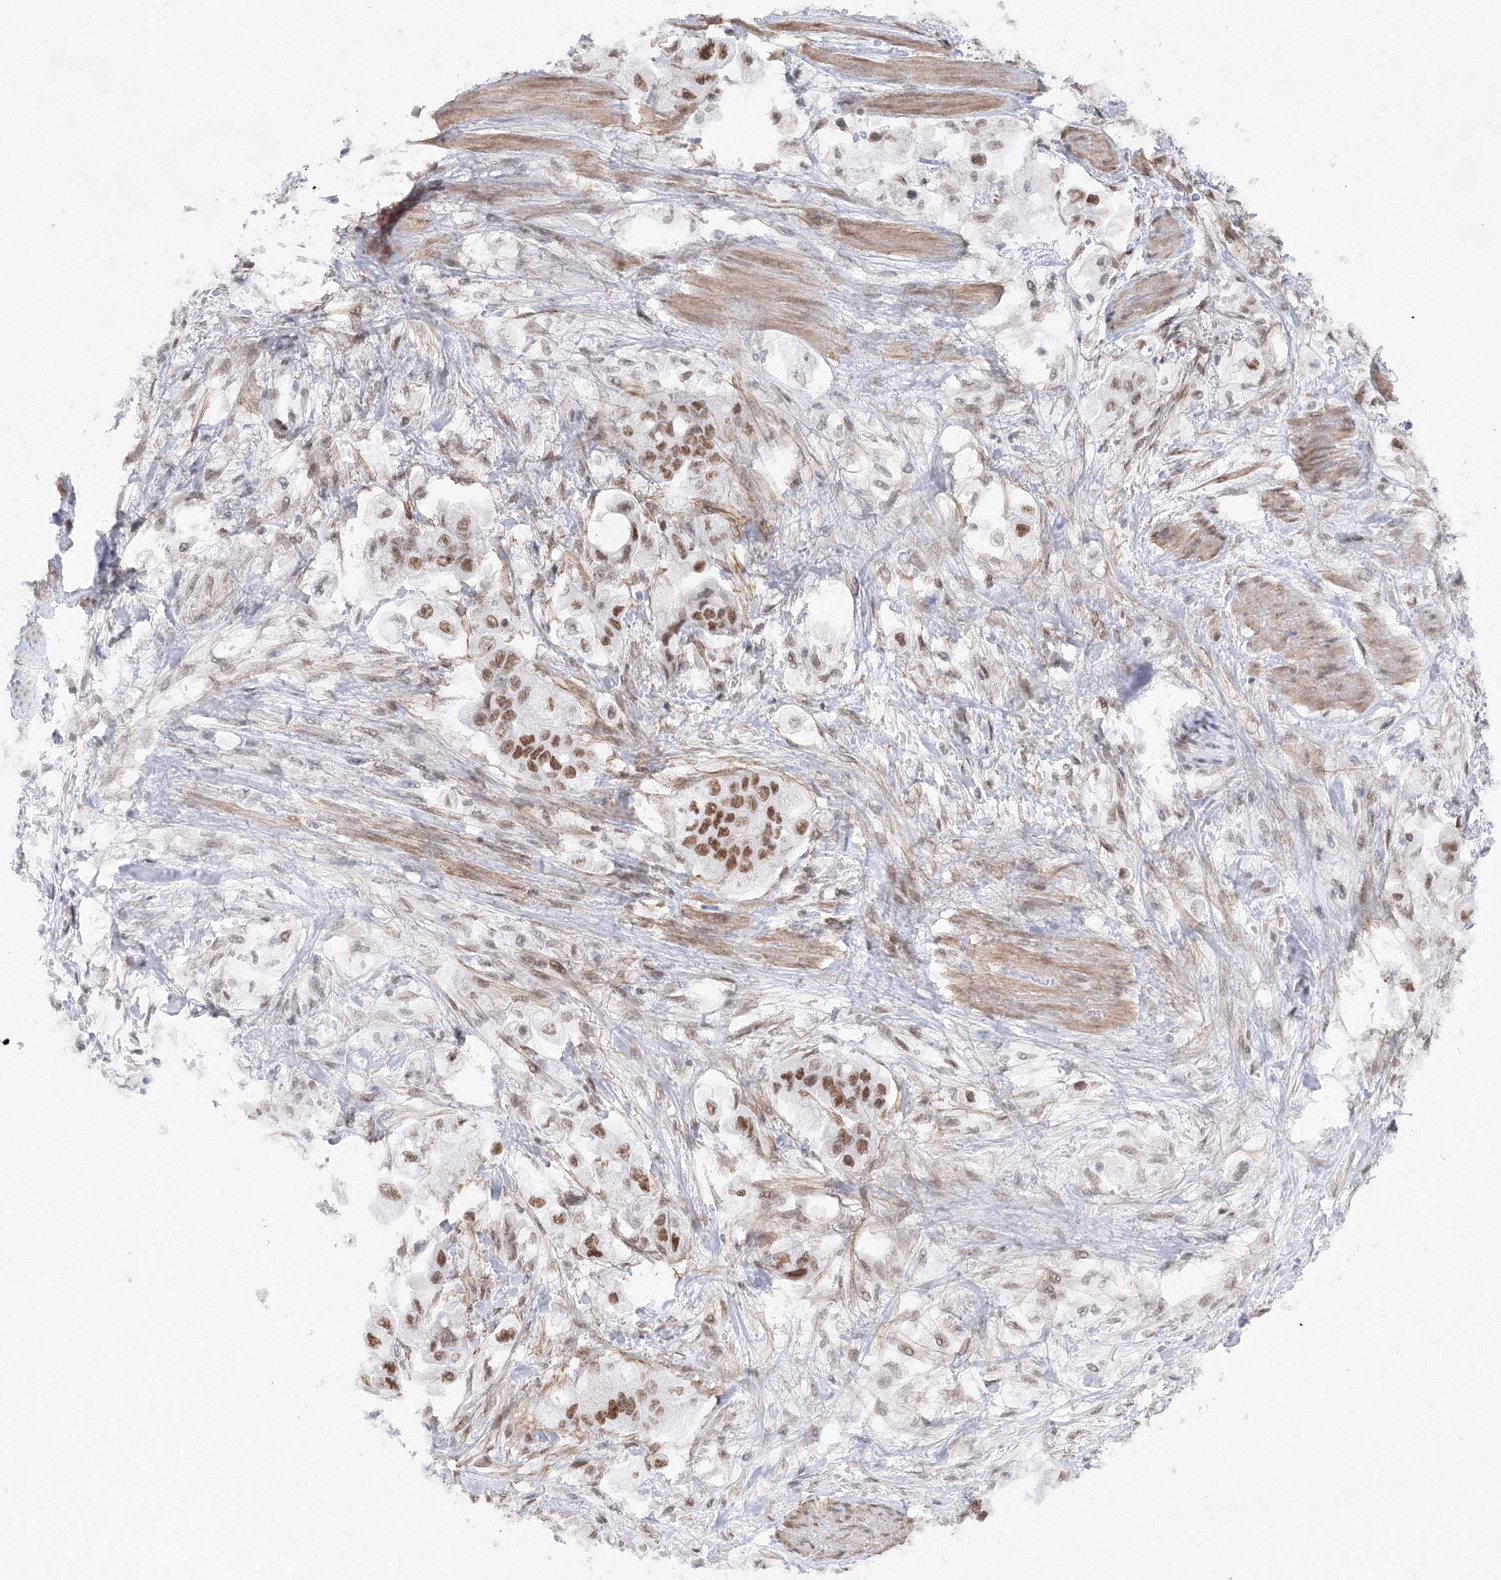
{"staining": {"intensity": "moderate", "quantity": ">75%", "location": "nuclear"}, "tissue": "stomach cancer", "cell_type": "Tumor cells", "image_type": "cancer", "snomed": [{"axis": "morphology", "description": "Adenocarcinoma, NOS"}, {"axis": "topography", "description": "Stomach"}], "caption": "Protein expression analysis of adenocarcinoma (stomach) reveals moderate nuclear positivity in about >75% of tumor cells. (DAB = brown stain, brightfield microscopy at high magnification).", "gene": "ZNF638", "patient": {"sex": "male", "age": 62}}